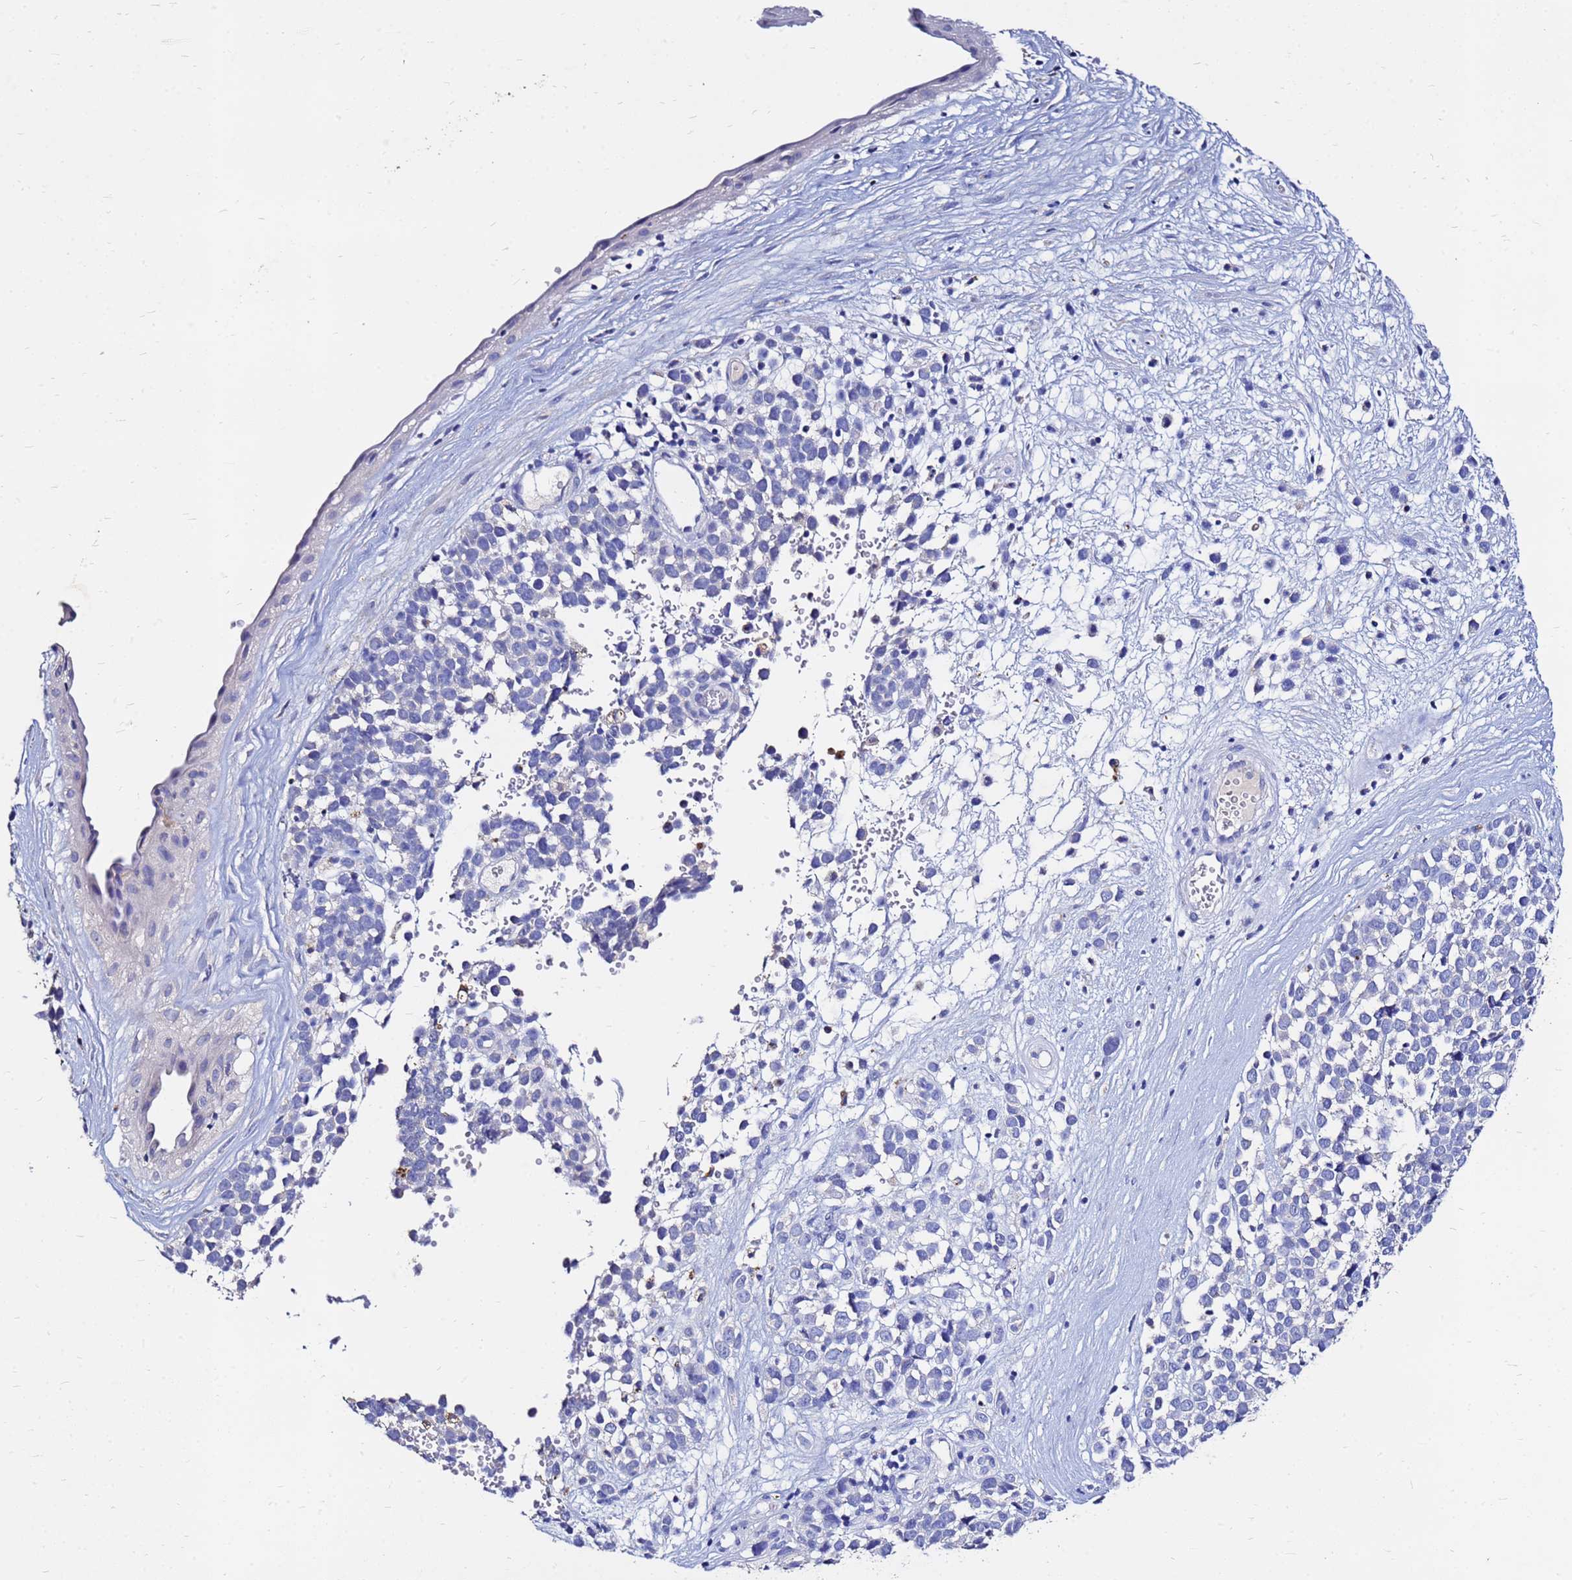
{"staining": {"intensity": "negative", "quantity": "none", "location": "none"}, "tissue": "melanoma", "cell_type": "Tumor cells", "image_type": "cancer", "snomed": [{"axis": "morphology", "description": "Malignant melanoma, NOS"}, {"axis": "topography", "description": "Nose, NOS"}], "caption": "Micrograph shows no protein staining in tumor cells of malignant melanoma tissue. (DAB immunohistochemistry visualized using brightfield microscopy, high magnification).", "gene": "FAM183A", "patient": {"sex": "female", "age": 48}}